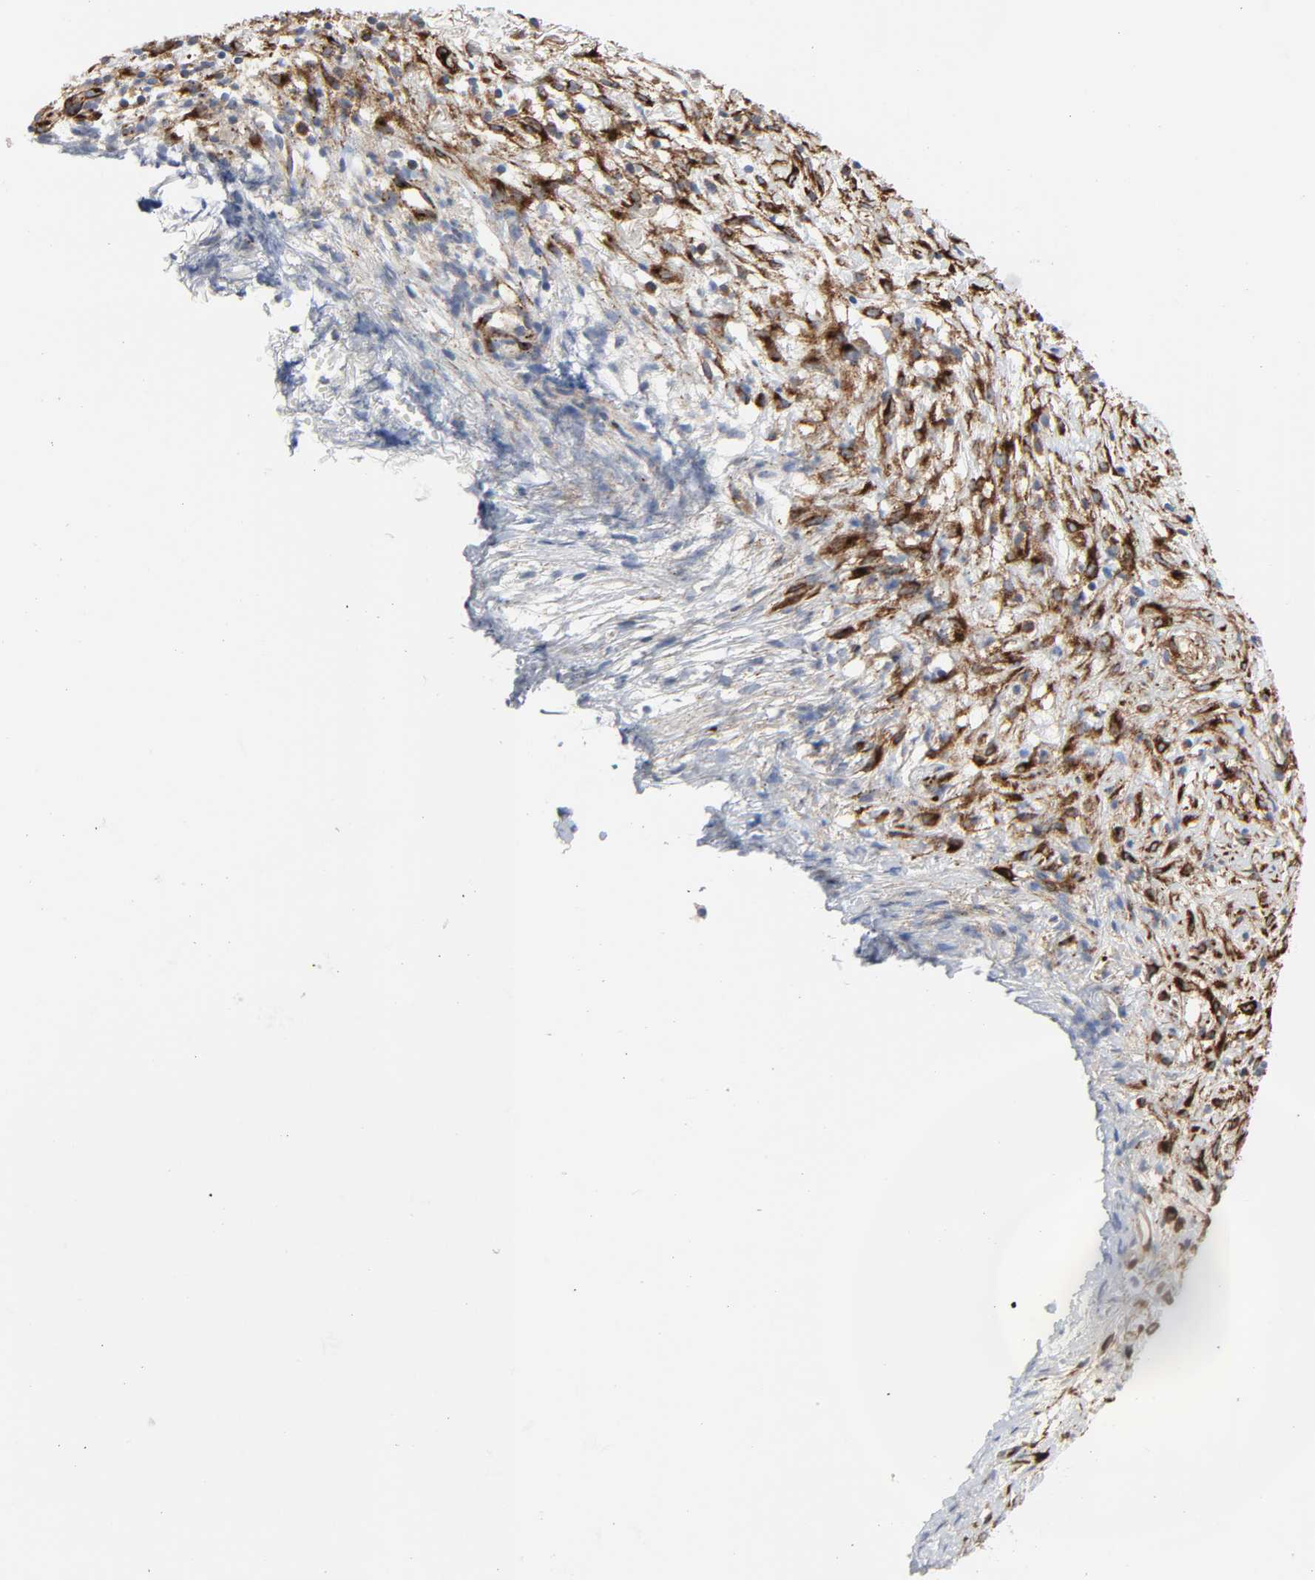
{"staining": {"intensity": "moderate", "quantity": "25%-75%", "location": "cytoplasmic/membranous"}, "tissue": "ovarian cancer", "cell_type": "Tumor cells", "image_type": "cancer", "snomed": [{"axis": "morphology", "description": "Carcinoma, endometroid"}, {"axis": "topography", "description": "Ovary"}], "caption": "Endometroid carcinoma (ovarian) stained for a protein (brown) displays moderate cytoplasmic/membranous positive staining in approximately 25%-75% of tumor cells.", "gene": "ARHGAP1", "patient": {"sex": "female", "age": 42}}